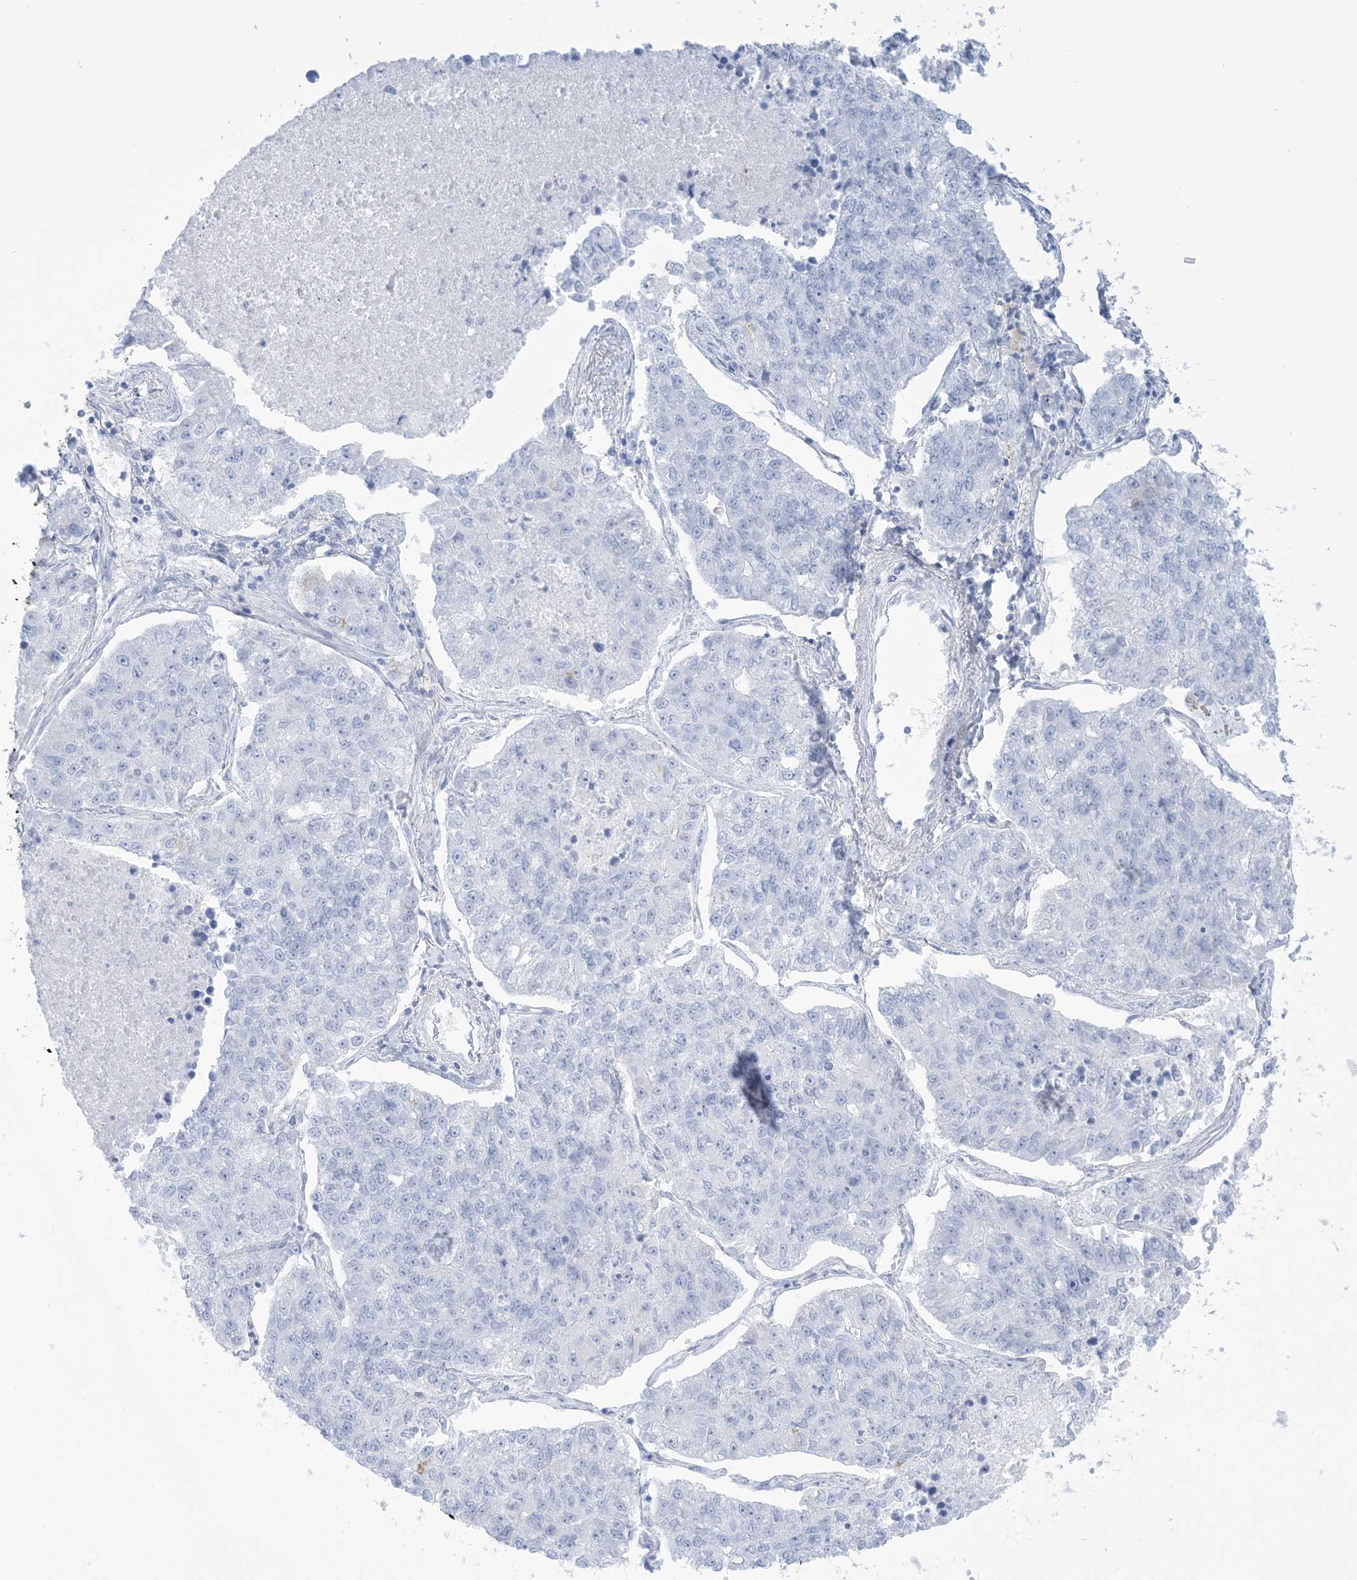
{"staining": {"intensity": "negative", "quantity": "none", "location": "none"}, "tissue": "lung cancer", "cell_type": "Tumor cells", "image_type": "cancer", "snomed": [{"axis": "morphology", "description": "Adenocarcinoma, NOS"}, {"axis": "topography", "description": "Lung"}], "caption": "Tumor cells show no significant staining in adenocarcinoma (lung).", "gene": "AGXT", "patient": {"sex": "male", "age": 49}}